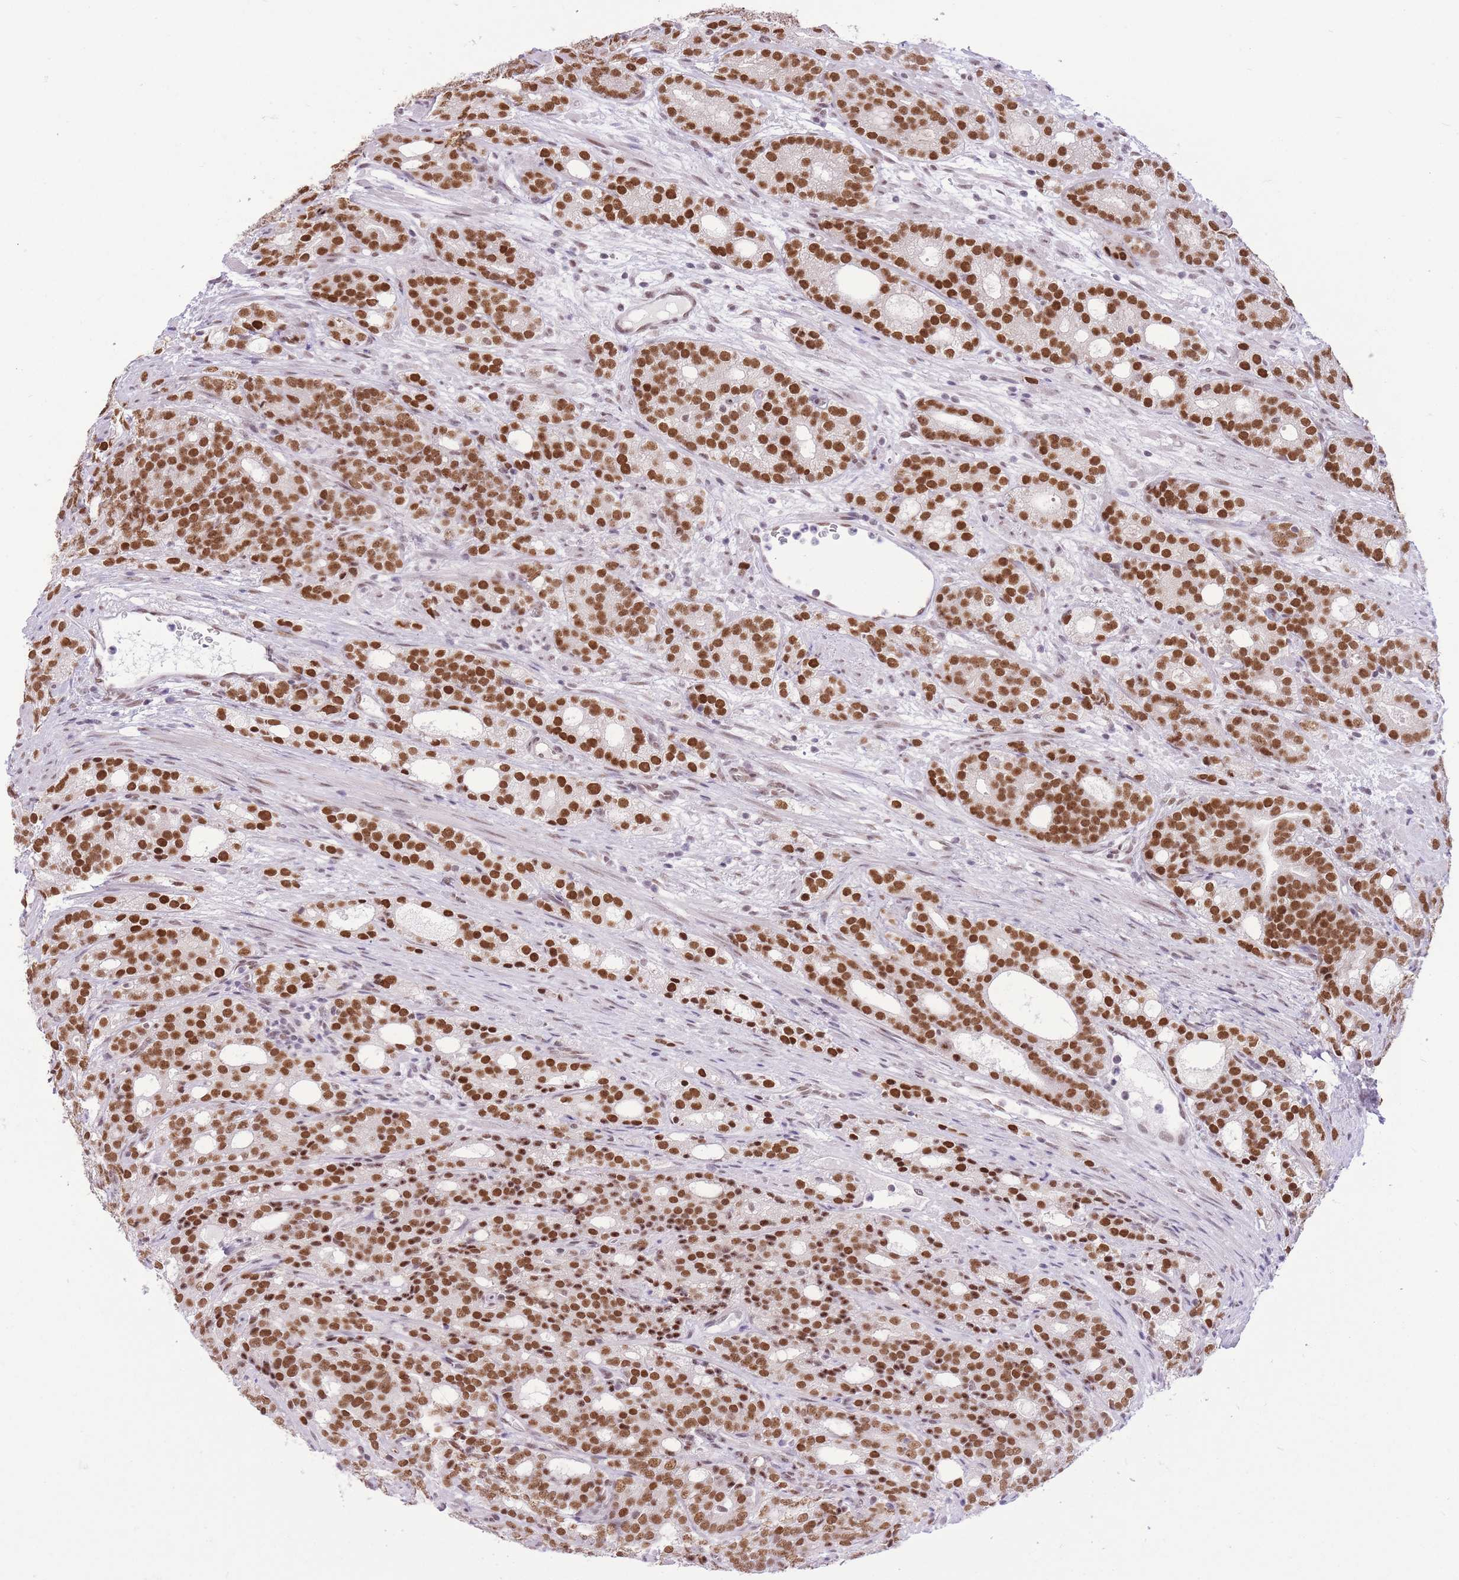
{"staining": {"intensity": "moderate", "quantity": ">75%", "location": "nuclear"}, "tissue": "prostate cancer", "cell_type": "Tumor cells", "image_type": "cancer", "snomed": [{"axis": "morphology", "description": "Adenocarcinoma, High grade"}, {"axis": "topography", "description": "Prostate"}], "caption": "Moderate nuclear protein staining is appreciated in about >75% of tumor cells in prostate cancer (high-grade adenocarcinoma). (IHC, brightfield microscopy, high magnification).", "gene": "ZBED5", "patient": {"sex": "male", "age": 64}}